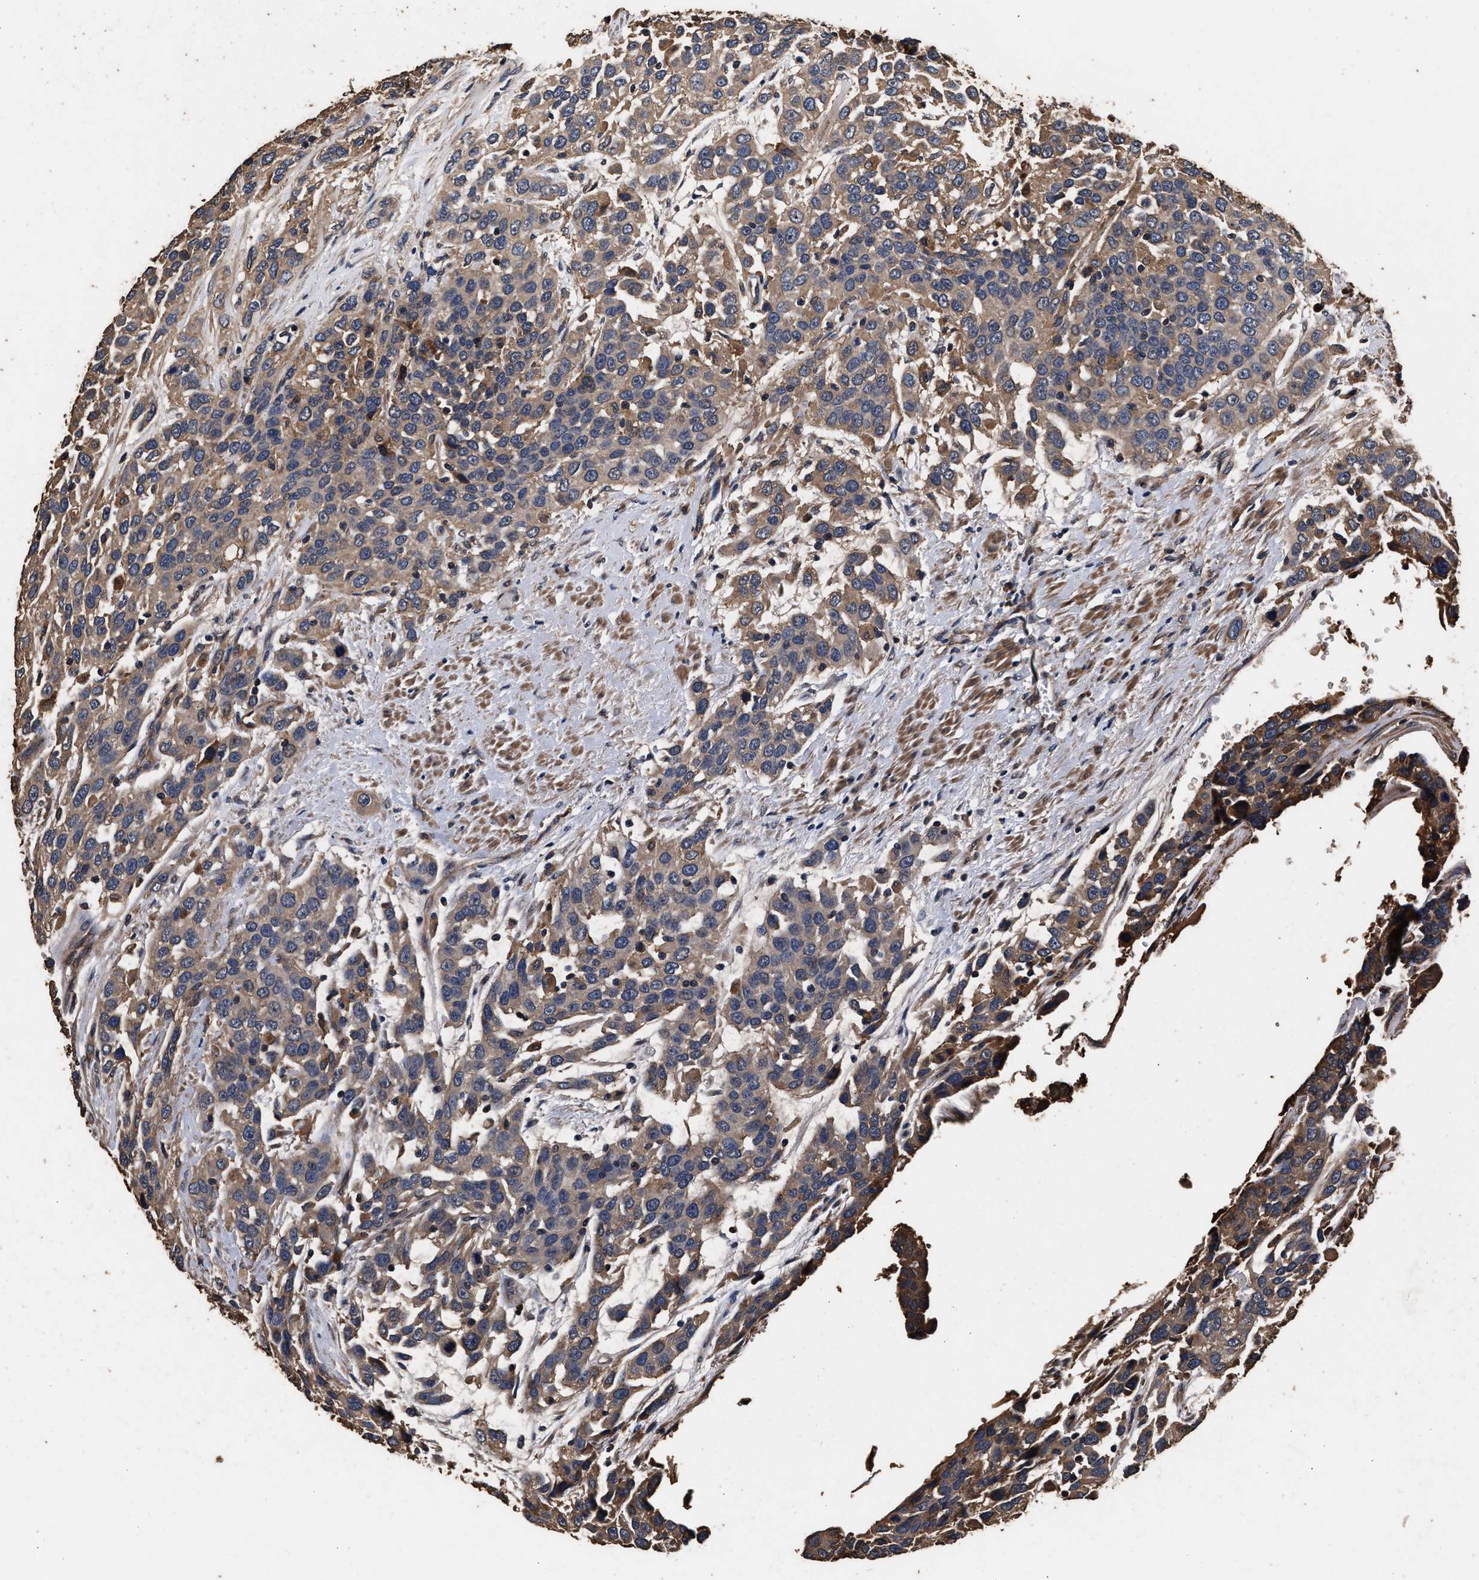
{"staining": {"intensity": "weak", "quantity": ">75%", "location": "cytoplasmic/membranous"}, "tissue": "urothelial cancer", "cell_type": "Tumor cells", "image_type": "cancer", "snomed": [{"axis": "morphology", "description": "Urothelial carcinoma, High grade"}, {"axis": "topography", "description": "Urinary bladder"}], "caption": "Immunohistochemistry (IHC) histopathology image of neoplastic tissue: human urothelial cancer stained using immunohistochemistry reveals low levels of weak protein expression localized specifically in the cytoplasmic/membranous of tumor cells, appearing as a cytoplasmic/membranous brown color.", "gene": "KYAT1", "patient": {"sex": "female", "age": 80}}